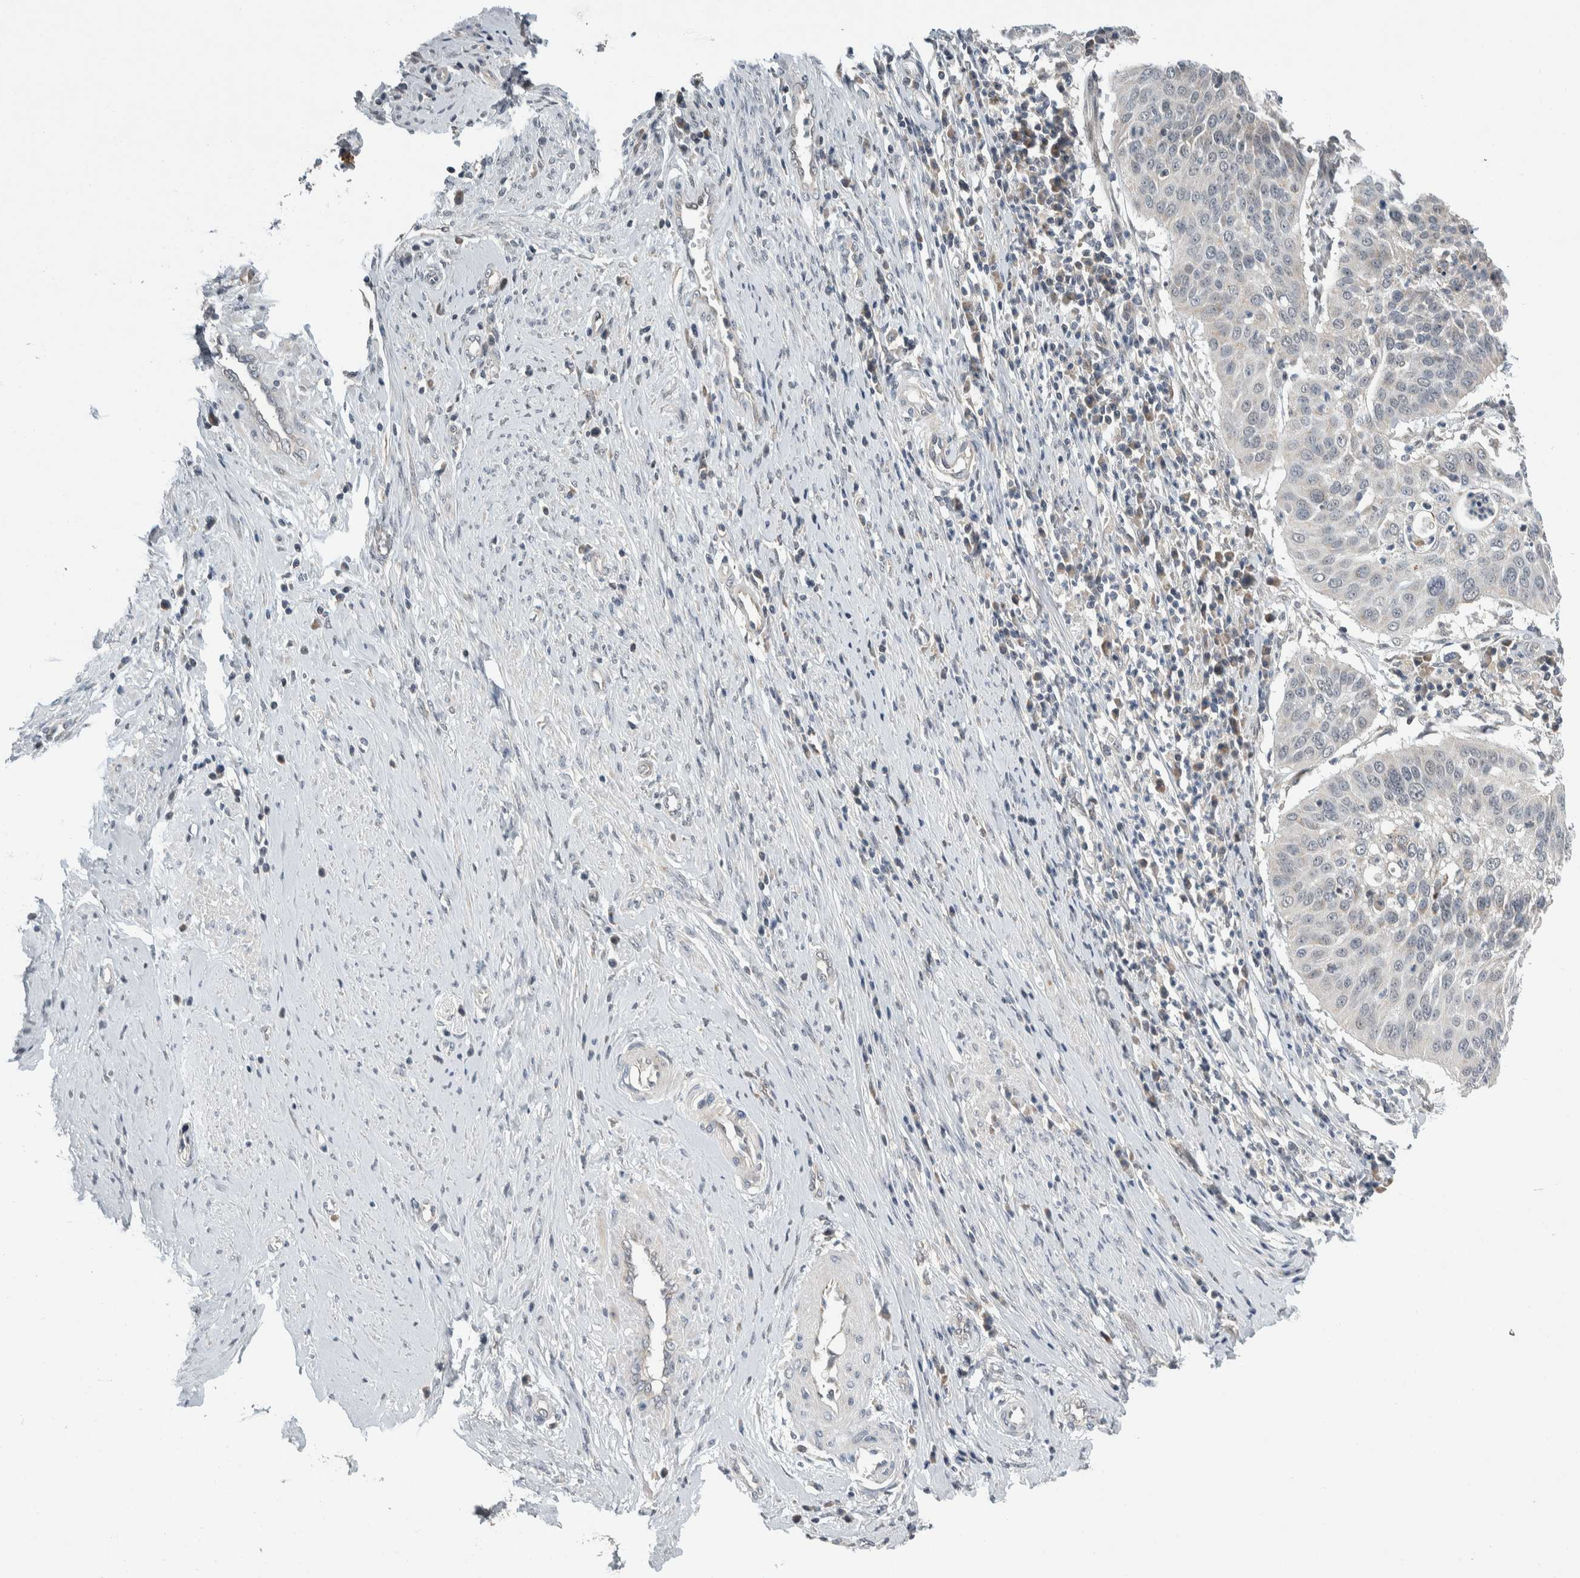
{"staining": {"intensity": "negative", "quantity": "none", "location": "none"}, "tissue": "cervical cancer", "cell_type": "Tumor cells", "image_type": "cancer", "snomed": [{"axis": "morphology", "description": "Normal tissue, NOS"}, {"axis": "morphology", "description": "Squamous cell carcinoma, NOS"}, {"axis": "topography", "description": "Cervix"}], "caption": "IHC of cervical squamous cell carcinoma displays no expression in tumor cells. Nuclei are stained in blue.", "gene": "SHPK", "patient": {"sex": "female", "age": 39}}